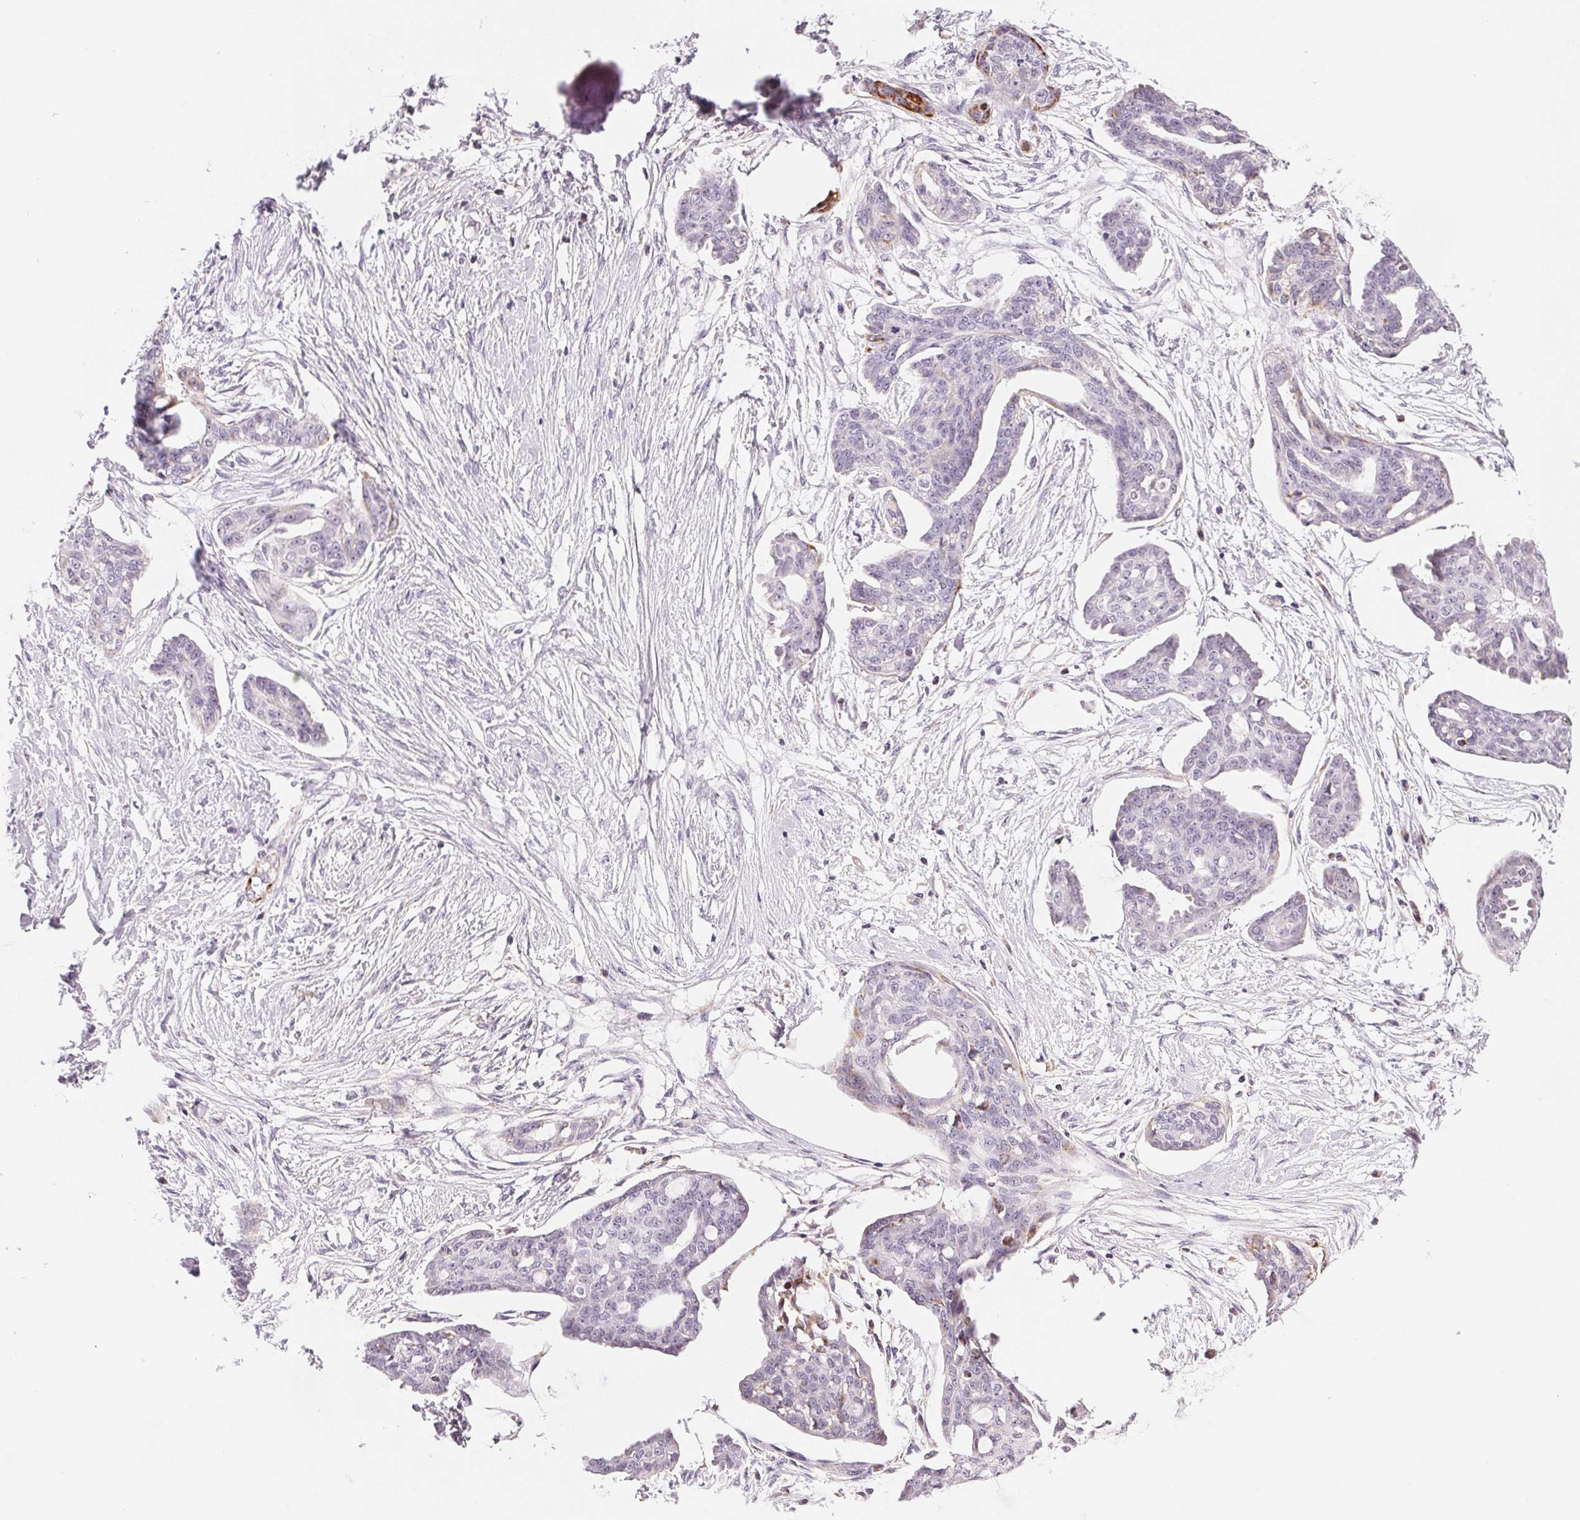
{"staining": {"intensity": "negative", "quantity": "none", "location": "none"}, "tissue": "ovarian cancer", "cell_type": "Tumor cells", "image_type": "cancer", "snomed": [{"axis": "morphology", "description": "Cystadenocarcinoma, serous, NOS"}, {"axis": "topography", "description": "Ovary"}], "caption": "This is an immunohistochemistry micrograph of ovarian serous cystadenocarcinoma. There is no positivity in tumor cells.", "gene": "GIPC2", "patient": {"sex": "female", "age": 71}}